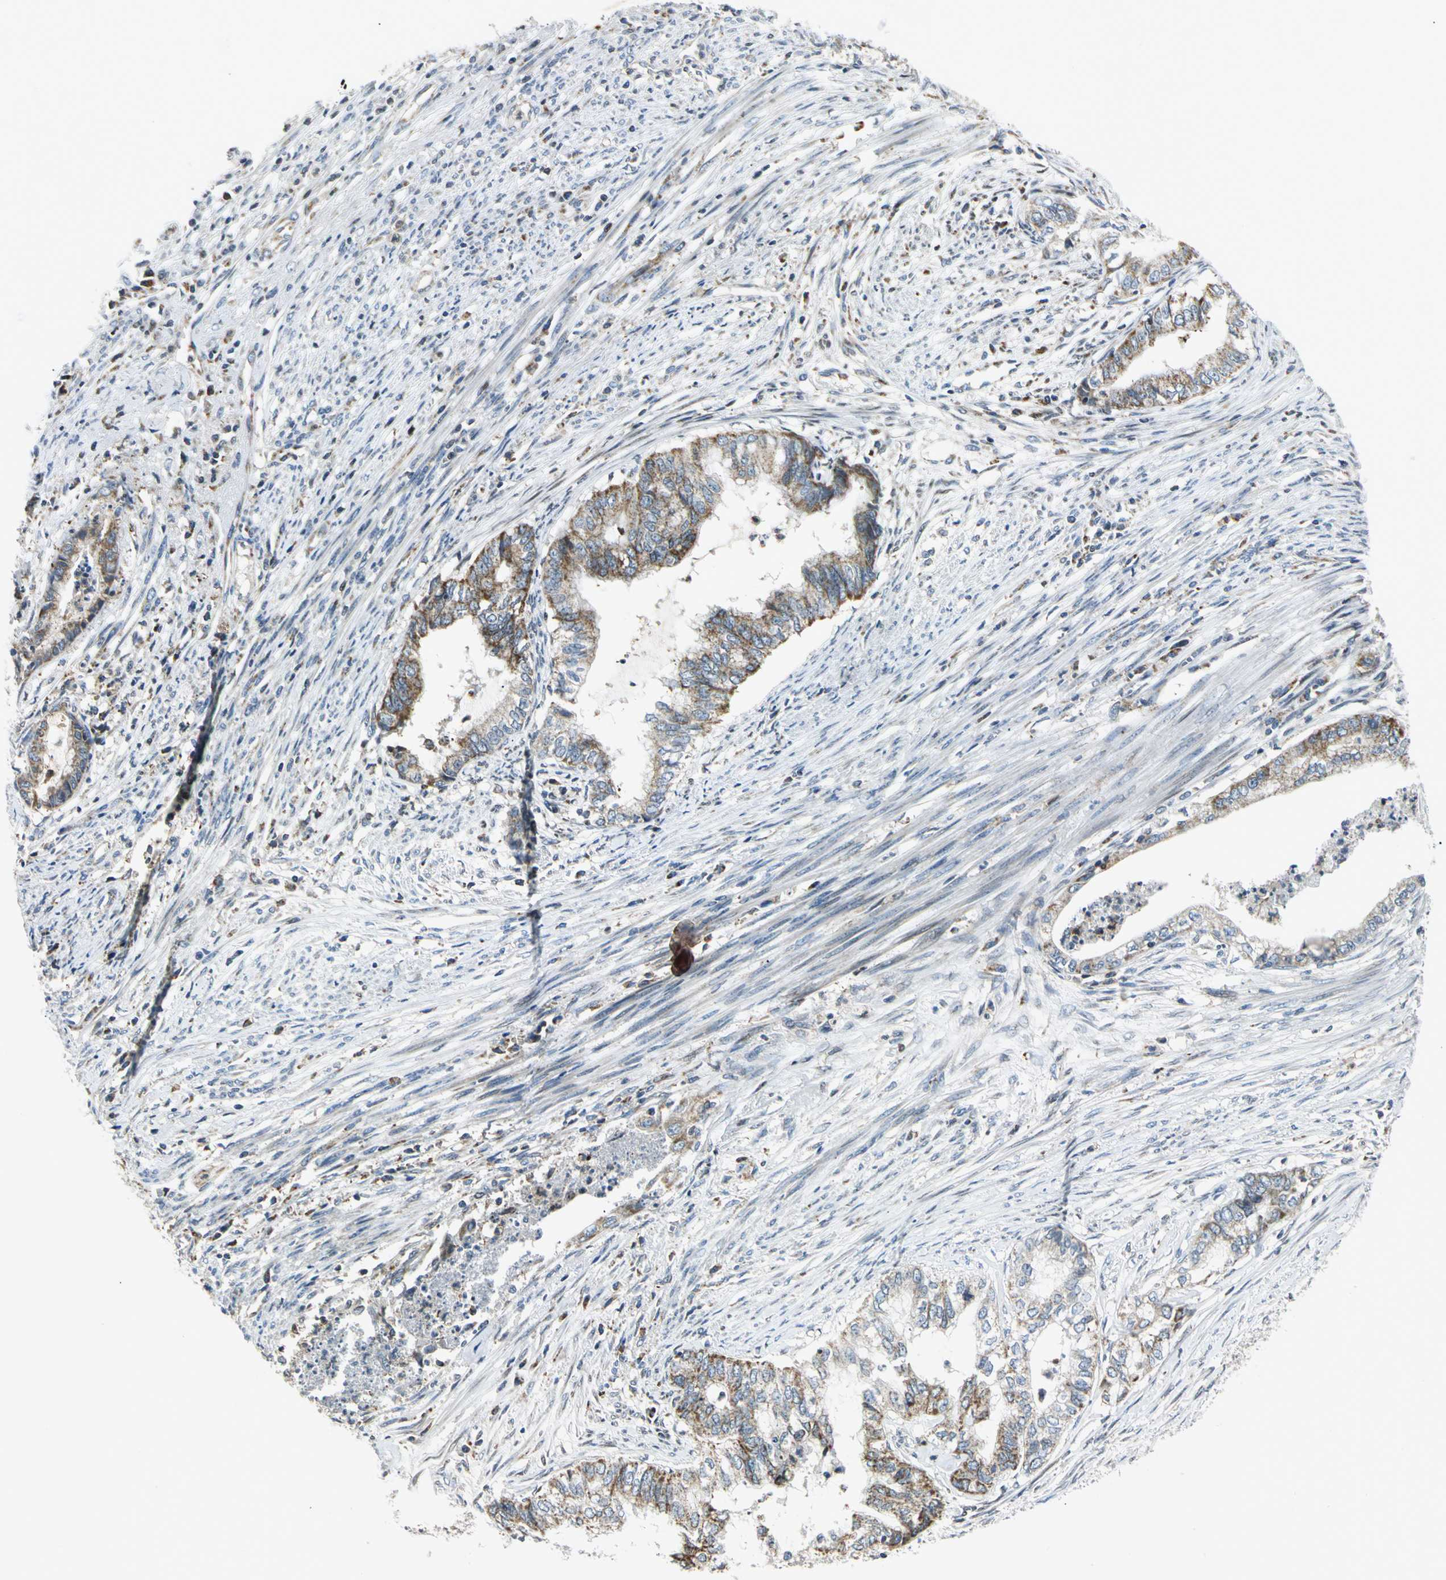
{"staining": {"intensity": "moderate", "quantity": ">75%", "location": "cytoplasmic/membranous"}, "tissue": "endometrial cancer", "cell_type": "Tumor cells", "image_type": "cancer", "snomed": [{"axis": "morphology", "description": "Adenocarcinoma, NOS"}, {"axis": "topography", "description": "Endometrium"}], "caption": "Tumor cells show medium levels of moderate cytoplasmic/membranous staining in approximately >75% of cells in human endometrial cancer (adenocarcinoma).", "gene": "USP40", "patient": {"sex": "female", "age": 79}}